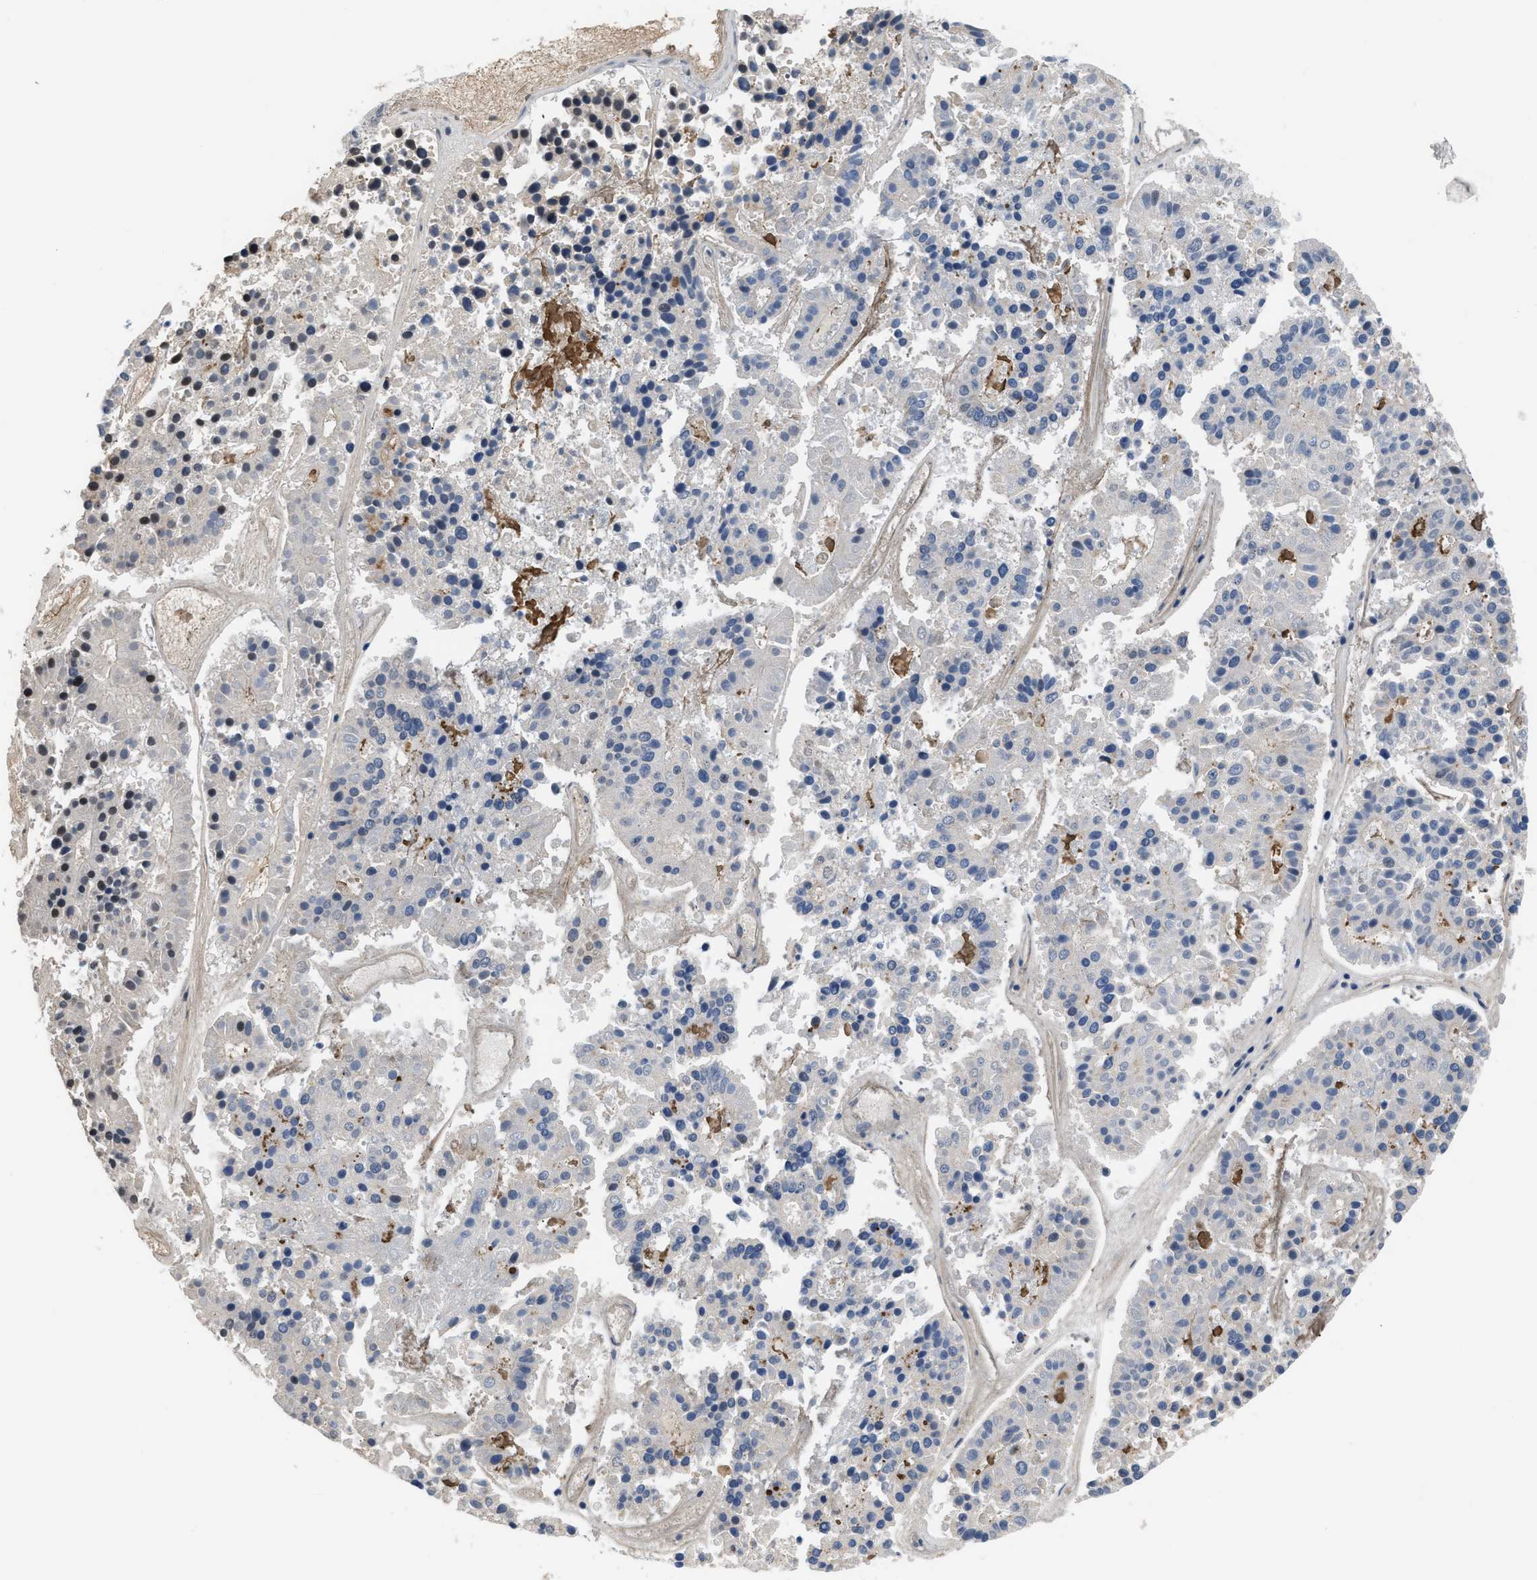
{"staining": {"intensity": "negative", "quantity": "none", "location": "none"}, "tissue": "pancreatic cancer", "cell_type": "Tumor cells", "image_type": "cancer", "snomed": [{"axis": "morphology", "description": "Adenocarcinoma, NOS"}, {"axis": "topography", "description": "Pancreas"}], "caption": "This is an immunohistochemistry (IHC) micrograph of pancreatic adenocarcinoma. There is no positivity in tumor cells.", "gene": "TFPI", "patient": {"sex": "male", "age": 50}}